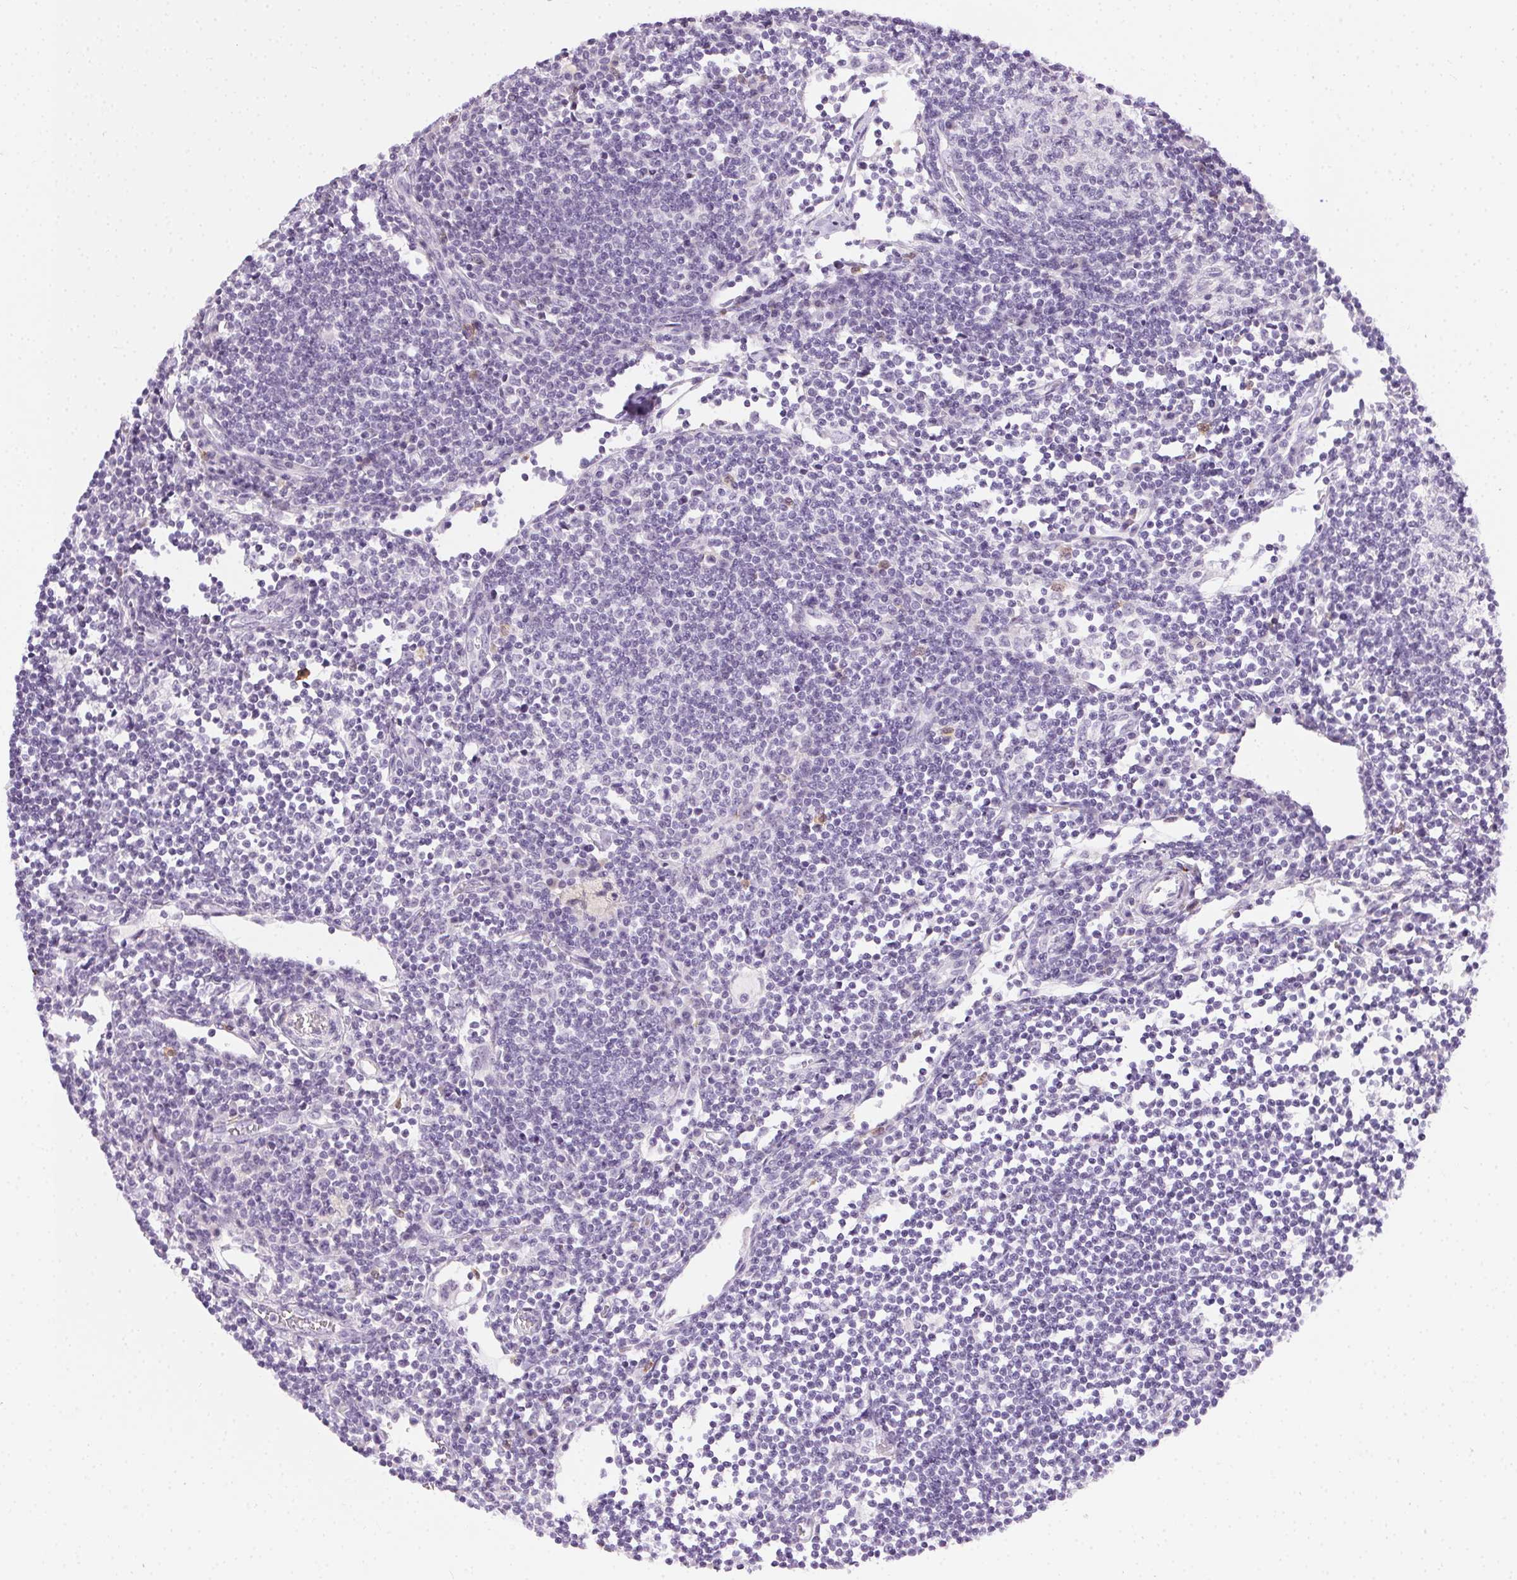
{"staining": {"intensity": "negative", "quantity": "none", "location": "none"}, "tissue": "lymph node", "cell_type": "Germinal center cells", "image_type": "normal", "snomed": [{"axis": "morphology", "description": "Normal tissue, NOS"}, {"axis": "topography", "description": "Lymph node"}], "caption": "High power microscopy photomicrograph of an immunohistochemistry (IHC) photomicrograph of unremarkable lymph node, revealing no significant positivity in germinal center cells. (Brightfield microscopy of DAB immunohistochemistry at high magnification).", "gene": "CADPS", "patient": {"sex": "male", "age": 67}}